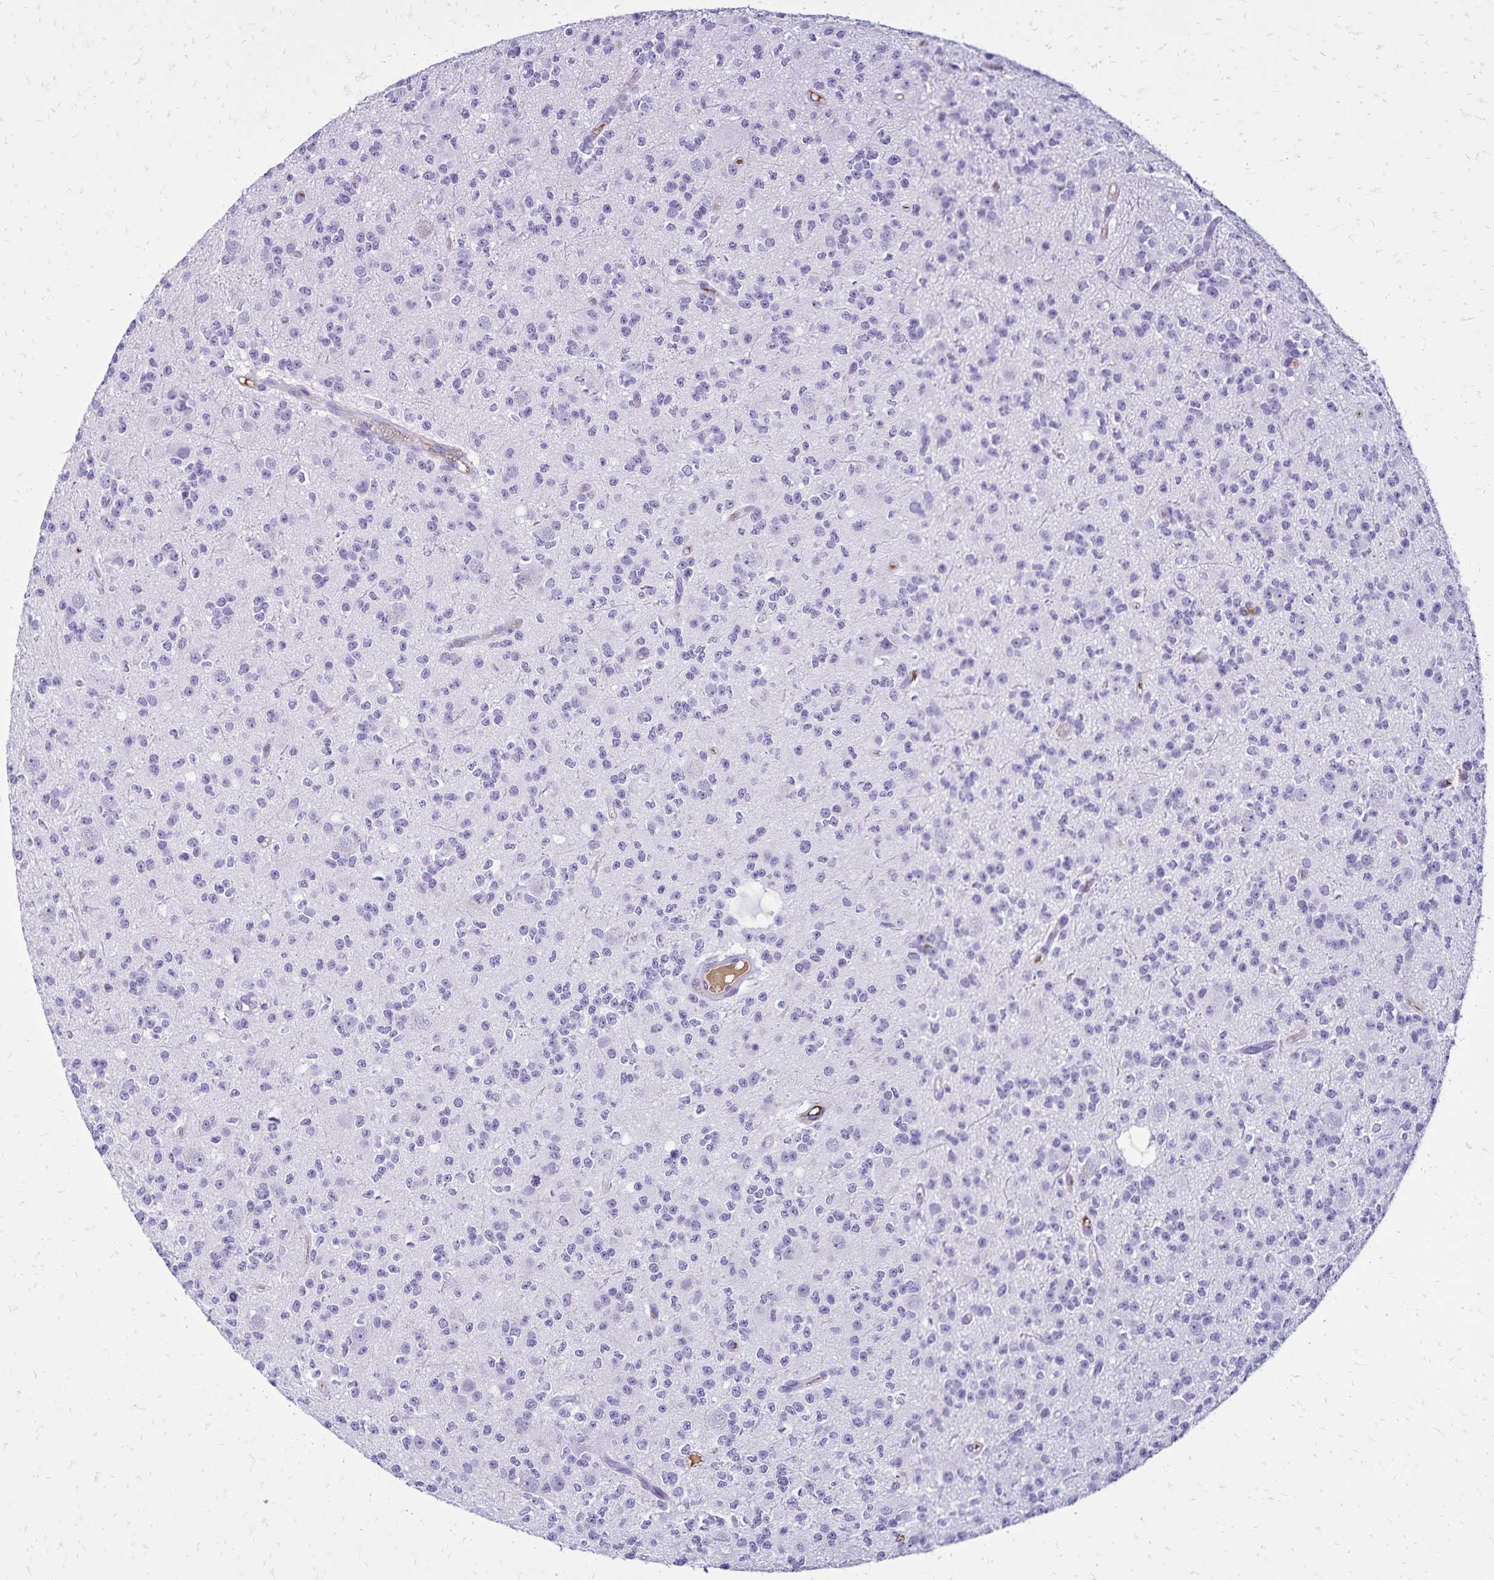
{"staining": {"intensity": "negative", "quantity": "none", "location": "none"}, "tissue": "glioma", "cell_type": "Tumor cells", "image_type": "cancer", "snomed": [{"axis": "morphology", "description": "Glioma, malignant, High grade"}, {"axis": "topography", "description": "Brain"}], "caption": "This is an IHC histopathology image of high-grade glioma (malignant). There is no staining in tumor cells.", "gene": "CD27", "patient": {"sex": "male", "age": 36}}